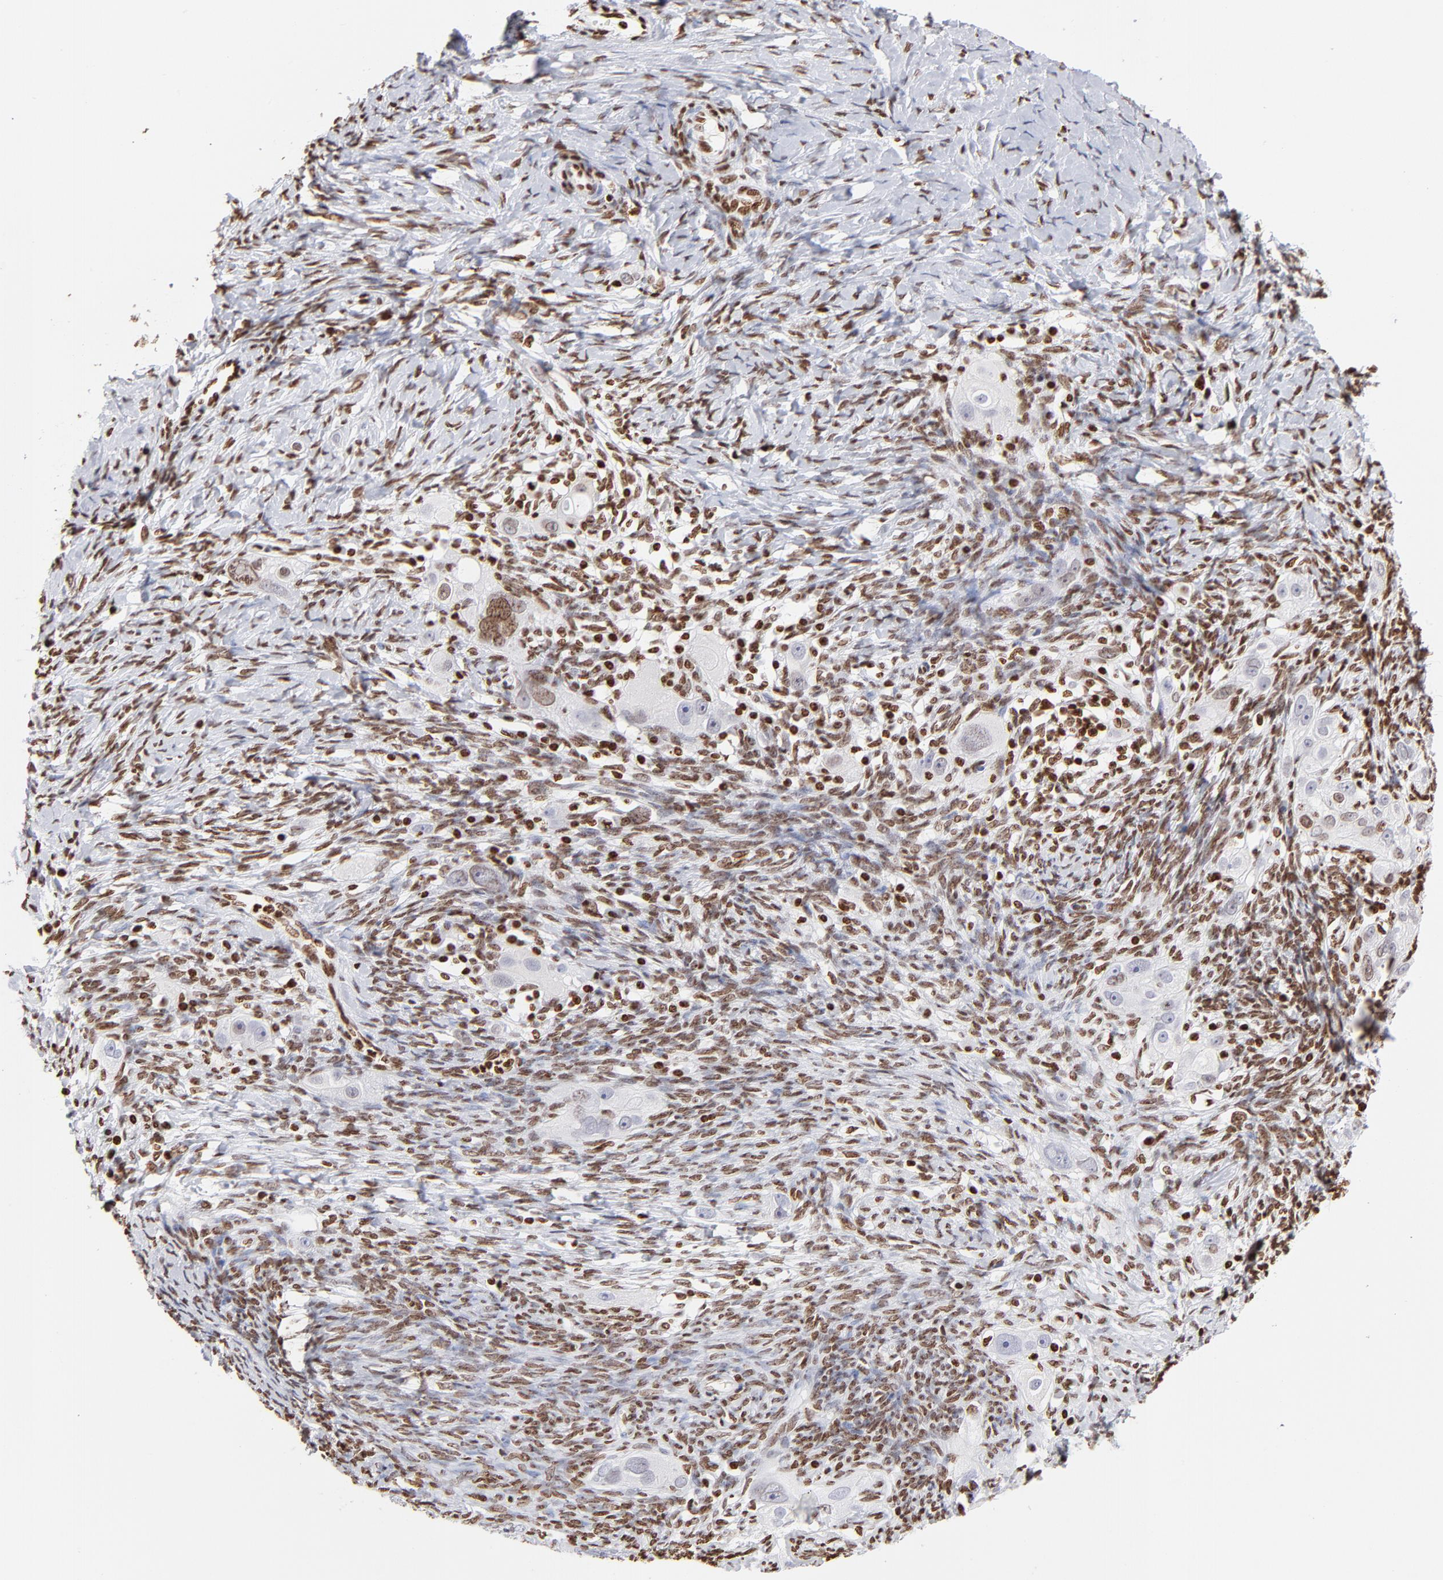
{"staining": {"intensity": "weak", "quantity": "<25%", "location": "nuclear"}, "tissue": "ovarian cancer", "cell_type": "Tumor cells", "image_type": "cancer", "snomed": [{"axis": "morphology", "description": "Normal tissue, NOS"}, {"axis": "morphology", "description": "Cystadenocarcinoma, serous, NOS"}, {"axis": "topography", "description": "Ovary"}], "caption": "A high-resolution photomicrograph shows immunohistochemistry (IHC) staining of serous cystadenocarcinoma (ovarian), which exhibits no significant positivity in tumor cells.", "gene": "RTL4", "patient": {"sex": "female", "age": 62}}